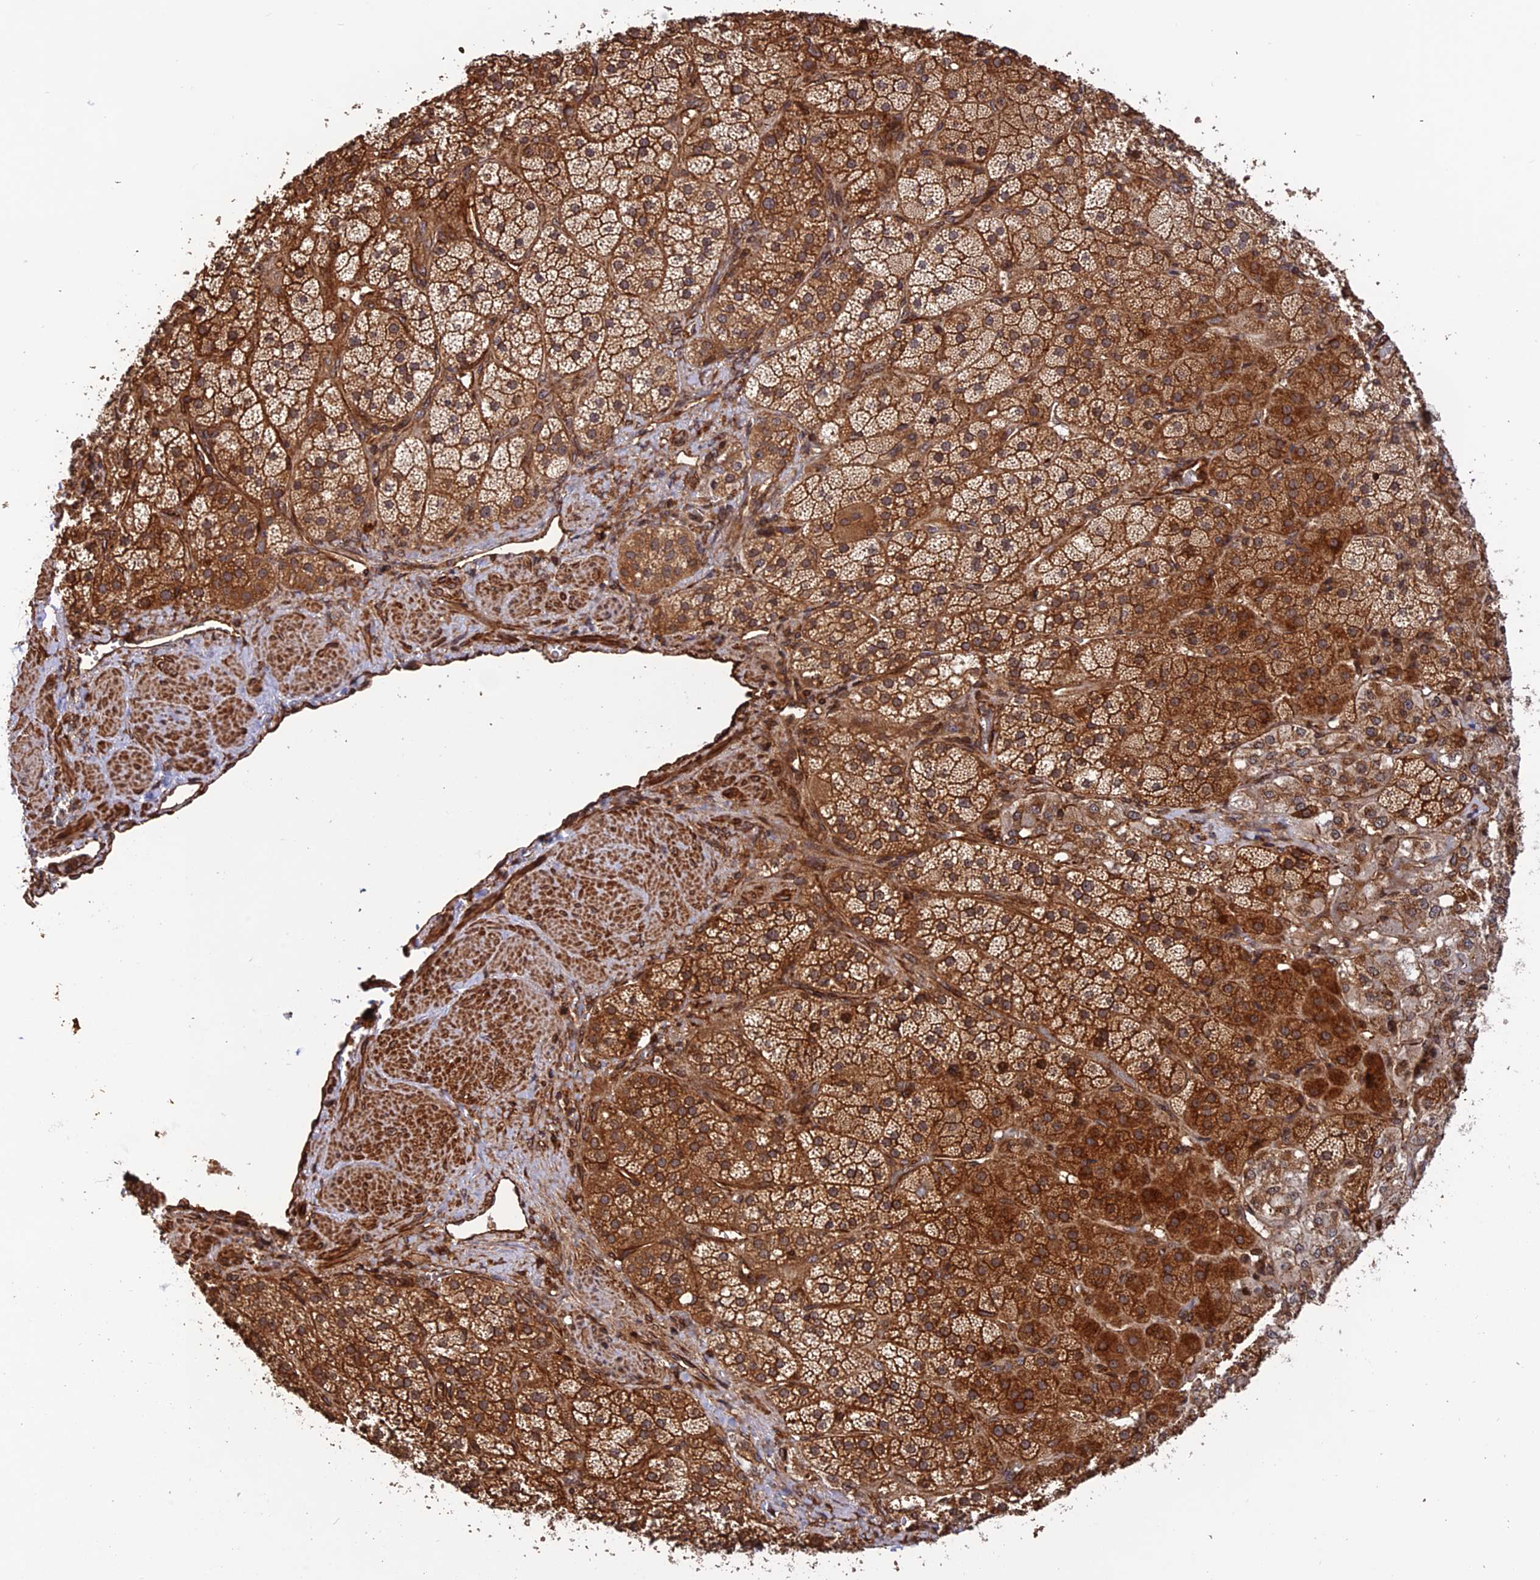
{"staining": {"intensity": "strong", "quantity": ">75%", "location": "cytoplasmic/membranous"}, "tissue": "adrenal gland", "cell_type": "Glandular cells", "image_type": "normal", "snomed": [{"axis": "morphology", "description": "Normal tissue, NOS"}, {"axis": "topography", "description": "Adrenal gland"}], "caption": "The immunohistochemical stain highlights strong cytoplasmic/membranous expression in glandular cells of benign adrenal gland. (Brightfield microscopy of DAB IHC at high magnification).", "gene": "CREBL2", "patient": {"sex": "male", "age": 57}}